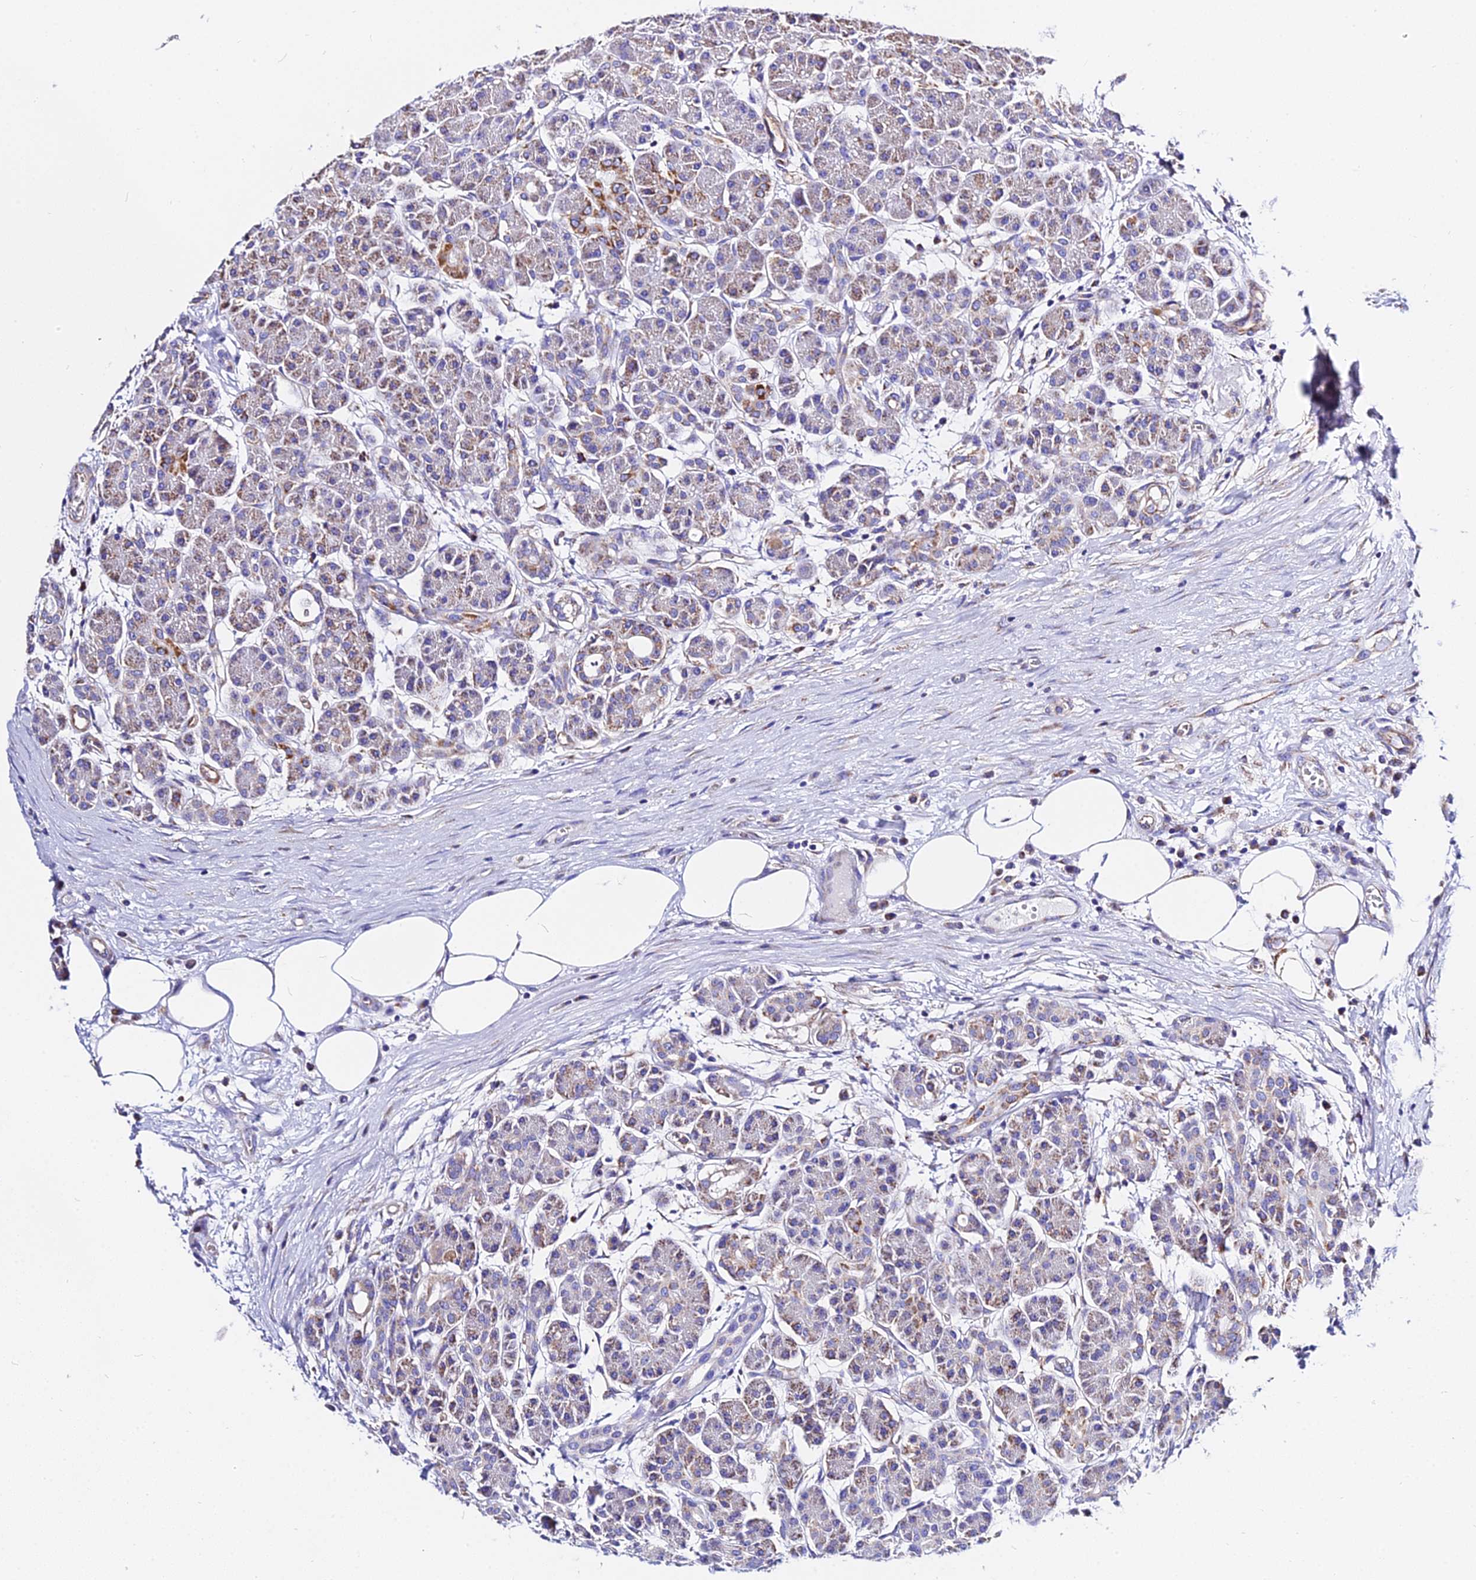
{"staining": {"intensity": "moderate", "quantity": "25%-75%", "location": "cytoplasmic/membranous"}, "tissue": "pancreas", "cell_type": "Exocrine glandular cells", "image_type": "normal", "snomed": [{"axis": "morphology", "description": "Normal tissue, NOS"}, {"axis": "topography", "description": "Pancreas"}], "caption": "Human pancreas stained for a protein (brown) shows moderate cytoplasmic/membranous positive staining in about 25%-75% of exocrine glandular cells.", "gene": "ZNF573", "patient": {"sex": "male", "age": 63}}